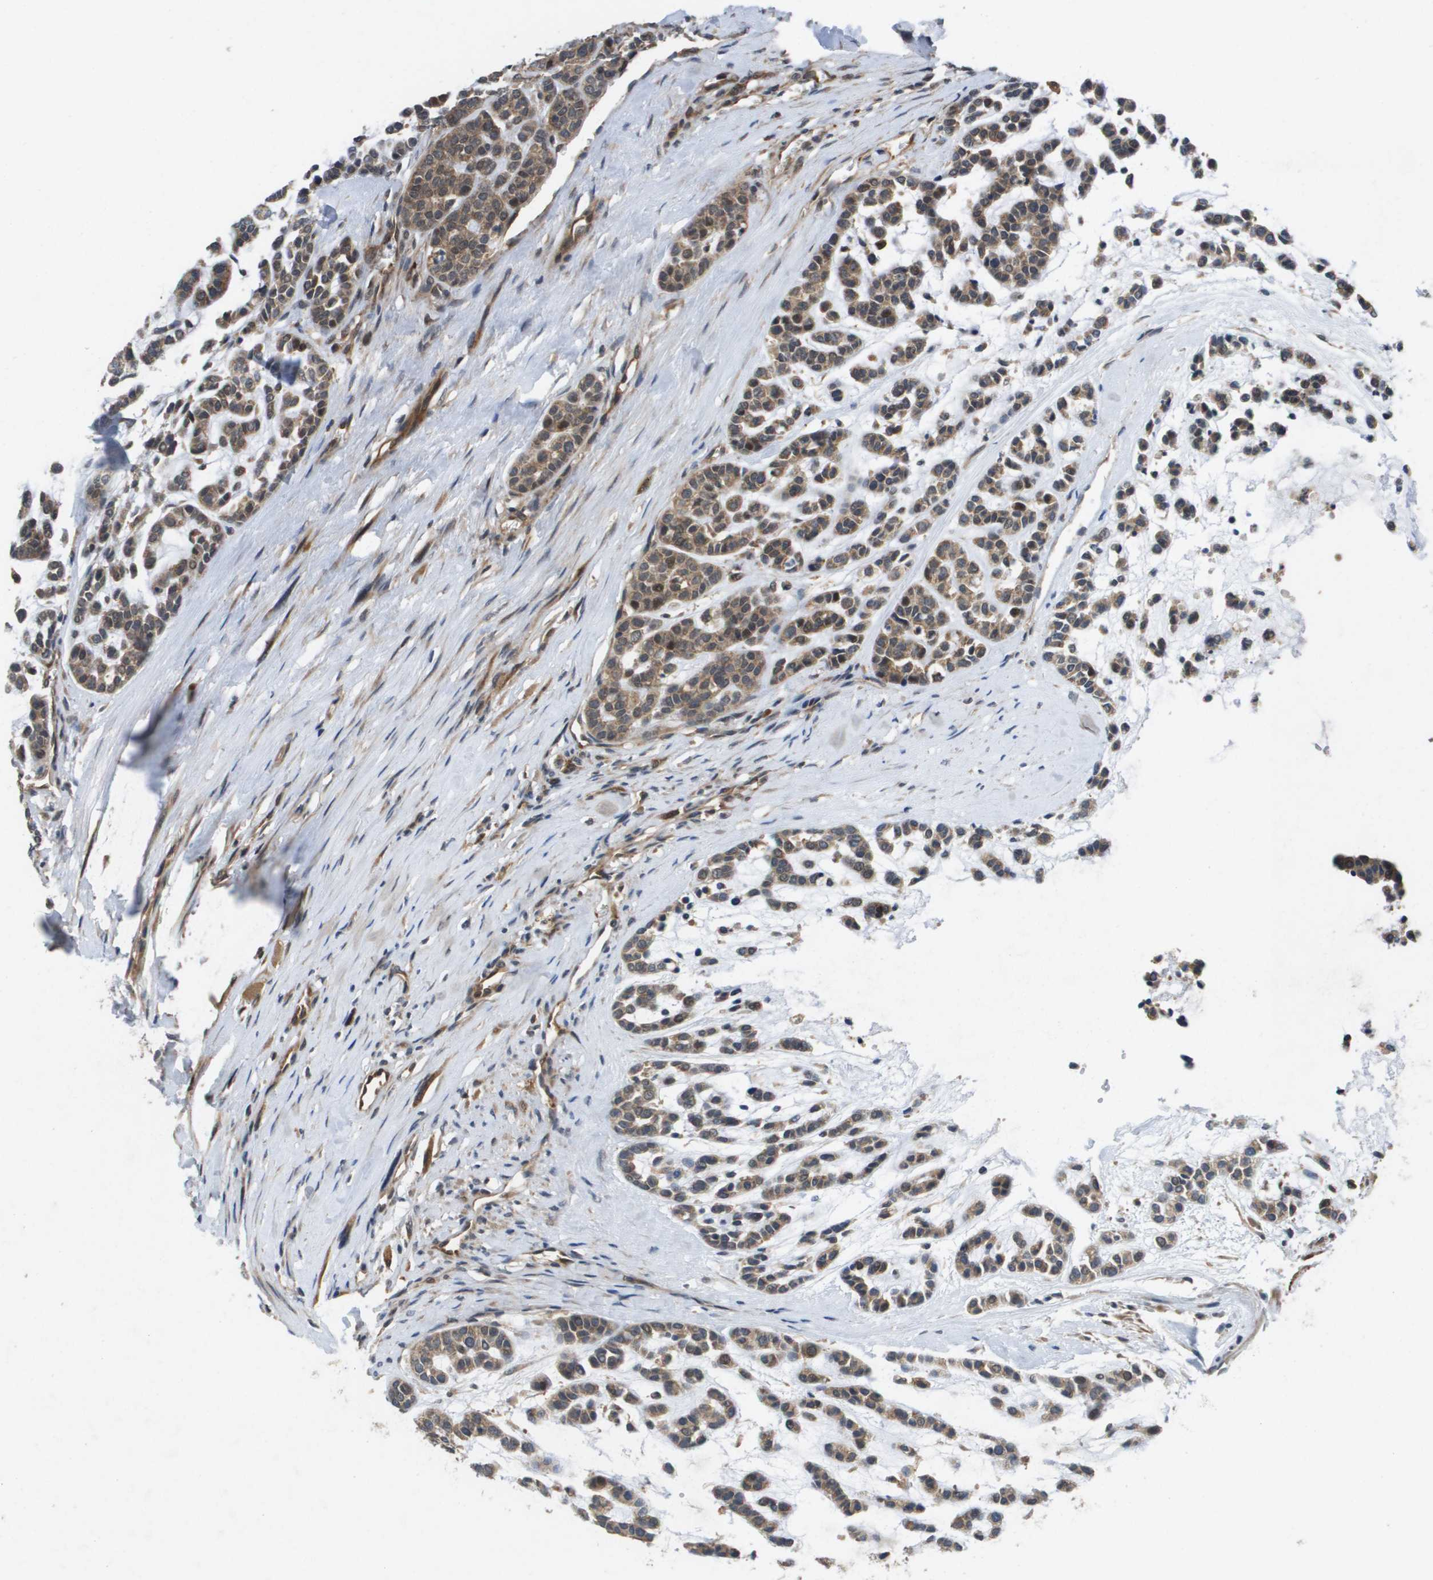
{"staining": {"intensity": "moderate", "quantity": ">75%", "location": "cytoplasmic/membranous"}, "tissue": "head and neck cancer", "cell_type": "Tumor cells", "image_type": "cancer", "snomed": [{"axis": "morphology", "description": "Adenocarcinoma, NOS"}, {"axis": "morphology", "description": "Adenoma, NOS"}, {"axis": "topography", "description": "Head-Neck"}], "caption": "A brown stain labels moderate cytoplasmic/membranous staining of a protein in head and neck adenocarcinoma tumor cells.", "gene": "RBM38", "patient": {"sex": "female", "age": 55}}